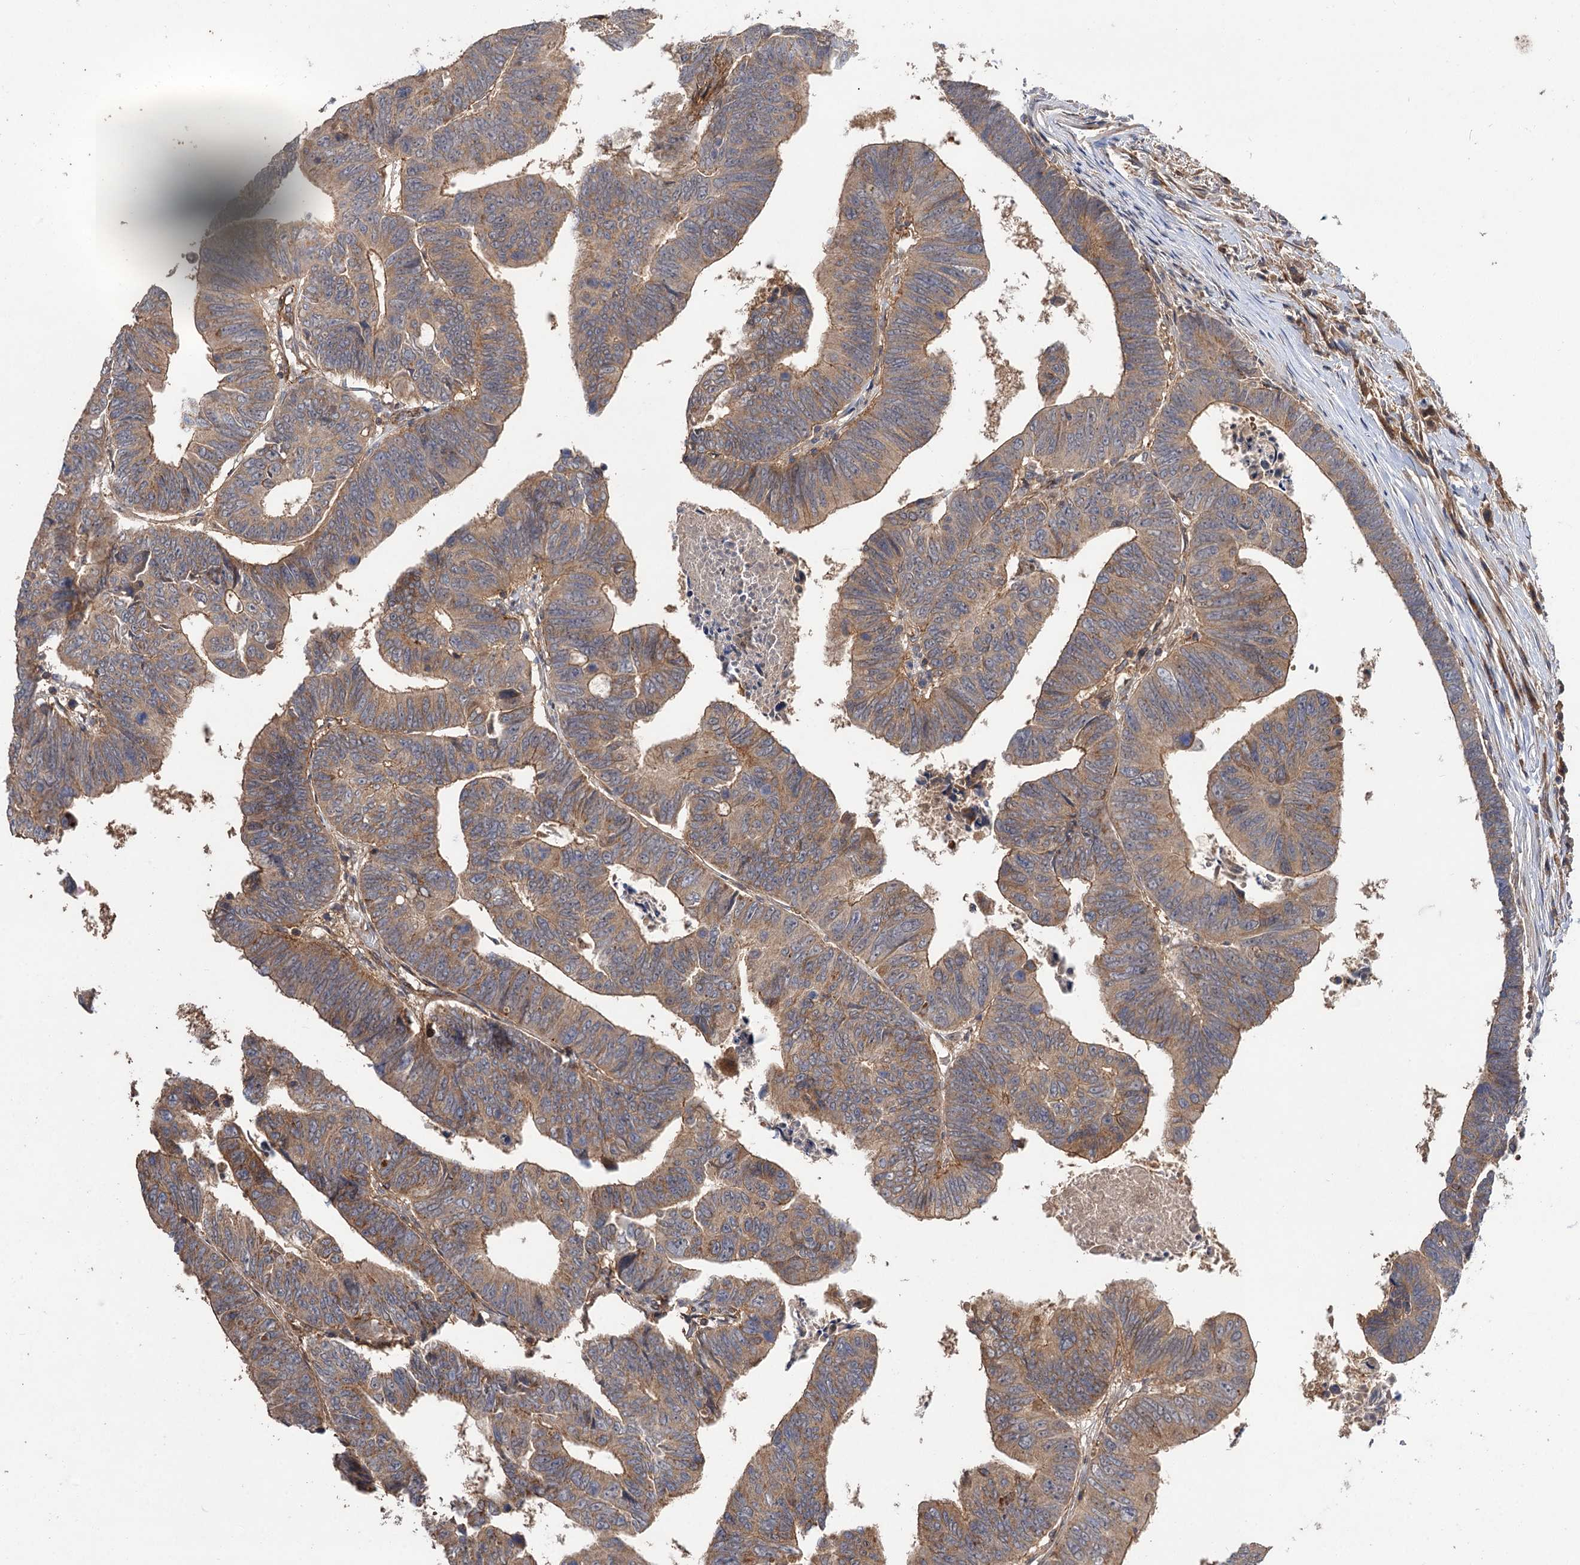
{"staining": {"intensity": "moderate", "quantity": ">75%", "location": "cytoplasmic/membranous"}, "tissue": "colorectal cancer", "cell_type": "Tumor cells", "image_type": "cancer", "snomed": [{"axis": "morphology", "description": "Adenocarcinoma, NOS"}, {"axis": "topography", "description": "Rectum"}], "caption": "A medium amount of moderate cytoplasmic/membranous expression is present in about >75% of tumor cells in colorectal cancer tissue.", "gene": "FBXW8", "patient": {"sex": "female", "age": 65}}